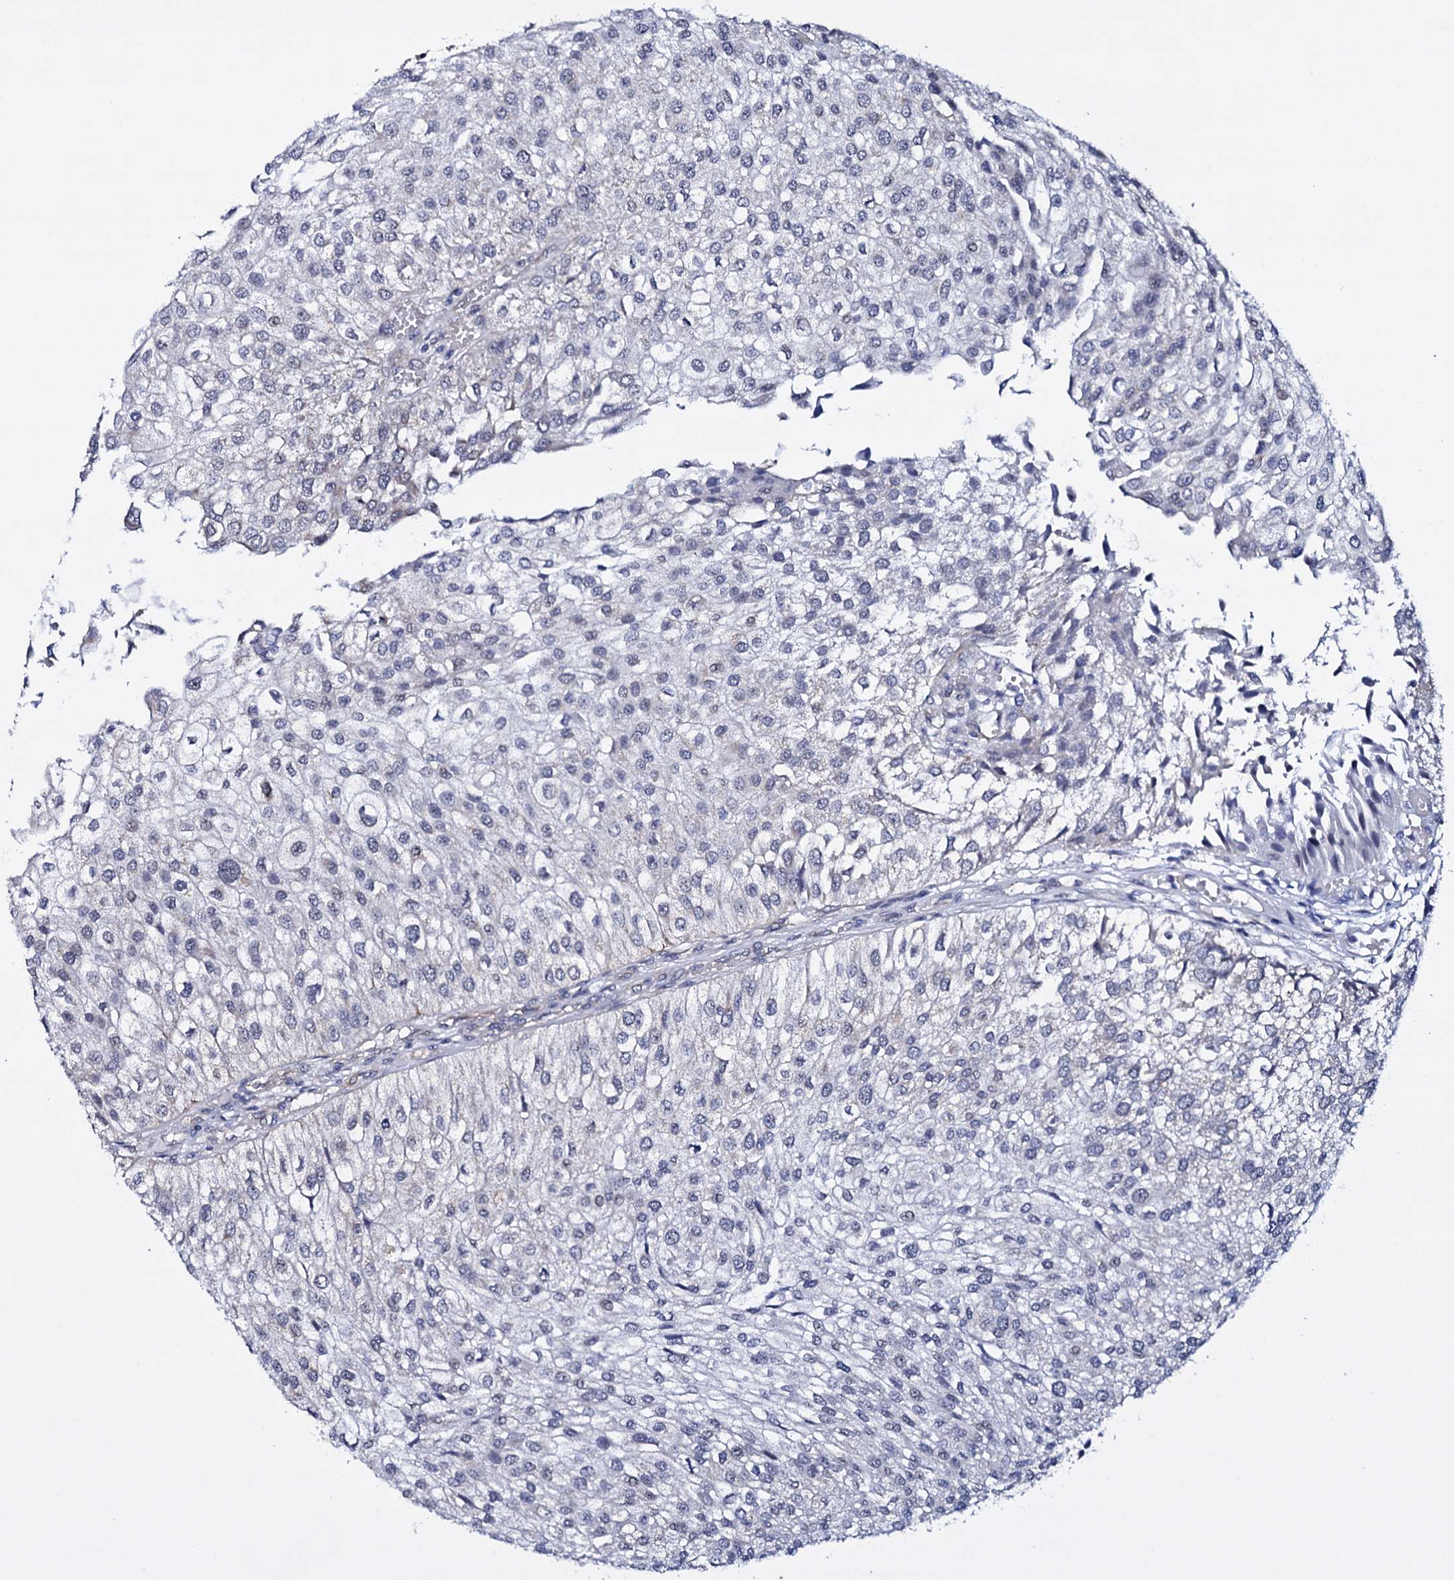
{"staining": {"intensity": "negative", "quantity": "none", "location": "none"}, "tissue": "urothelial cancer", "cell_type": "Tumor cells", "image_type": "cancer", "snomed": [{"axis": "morphology", "description": "Urothelial carcinoma, Low grade"}, {"axis": "topography", "description": "Urinary bladder"}], "caption": "This is a photomicrograph of immunohistochemistry staining of urothelial cancer, which shows no positivity in tumor cells.", "gene": "GAREM1", "patient": {"sex": "female", "age": 89}}